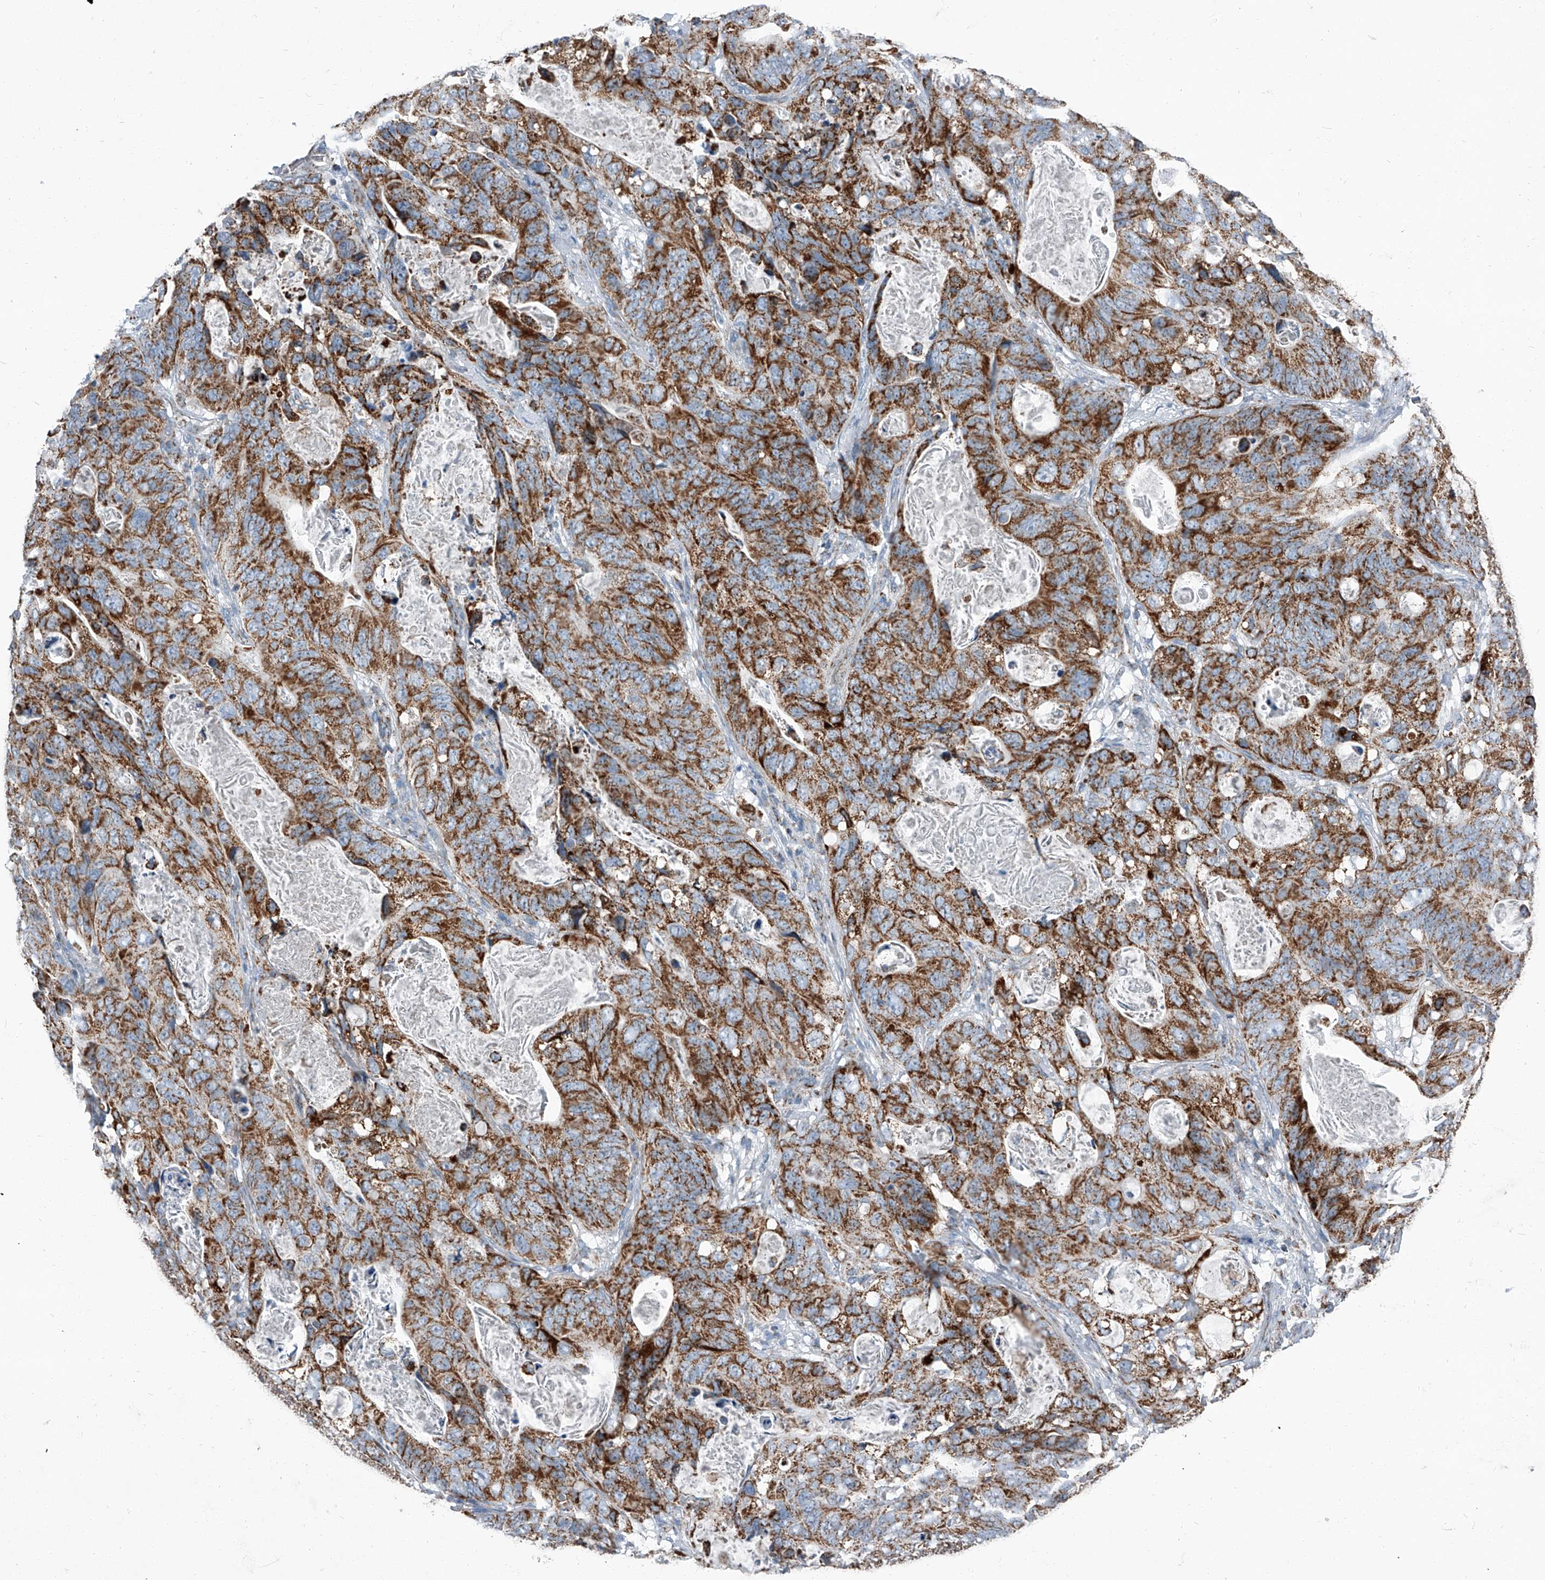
{"staining": {"intensity": "strong", "quantity": ">75%", "location": "cytoplasmic/membranous"}, "tissue": "stomach cancer", "cell_type": "Tumor cells", "image_type": "cancer", "snomed": [{"axis": "morphology", "description": "Normal tissue, NOS"}, {"axis": "morphology", "description": "Adenocarcinoma, NOS"}, {"axis": "topography", "description": "Stomach"}], "caption": "Approximately >75% of tumor cells in human adenocarcinoma (stomach) show strong cytoplasmic/membranous protein staining as visualized by brown immunohistochemical staining.", "gene": "CHRNA7", "patient": {"sex": "female", "age": 89}}